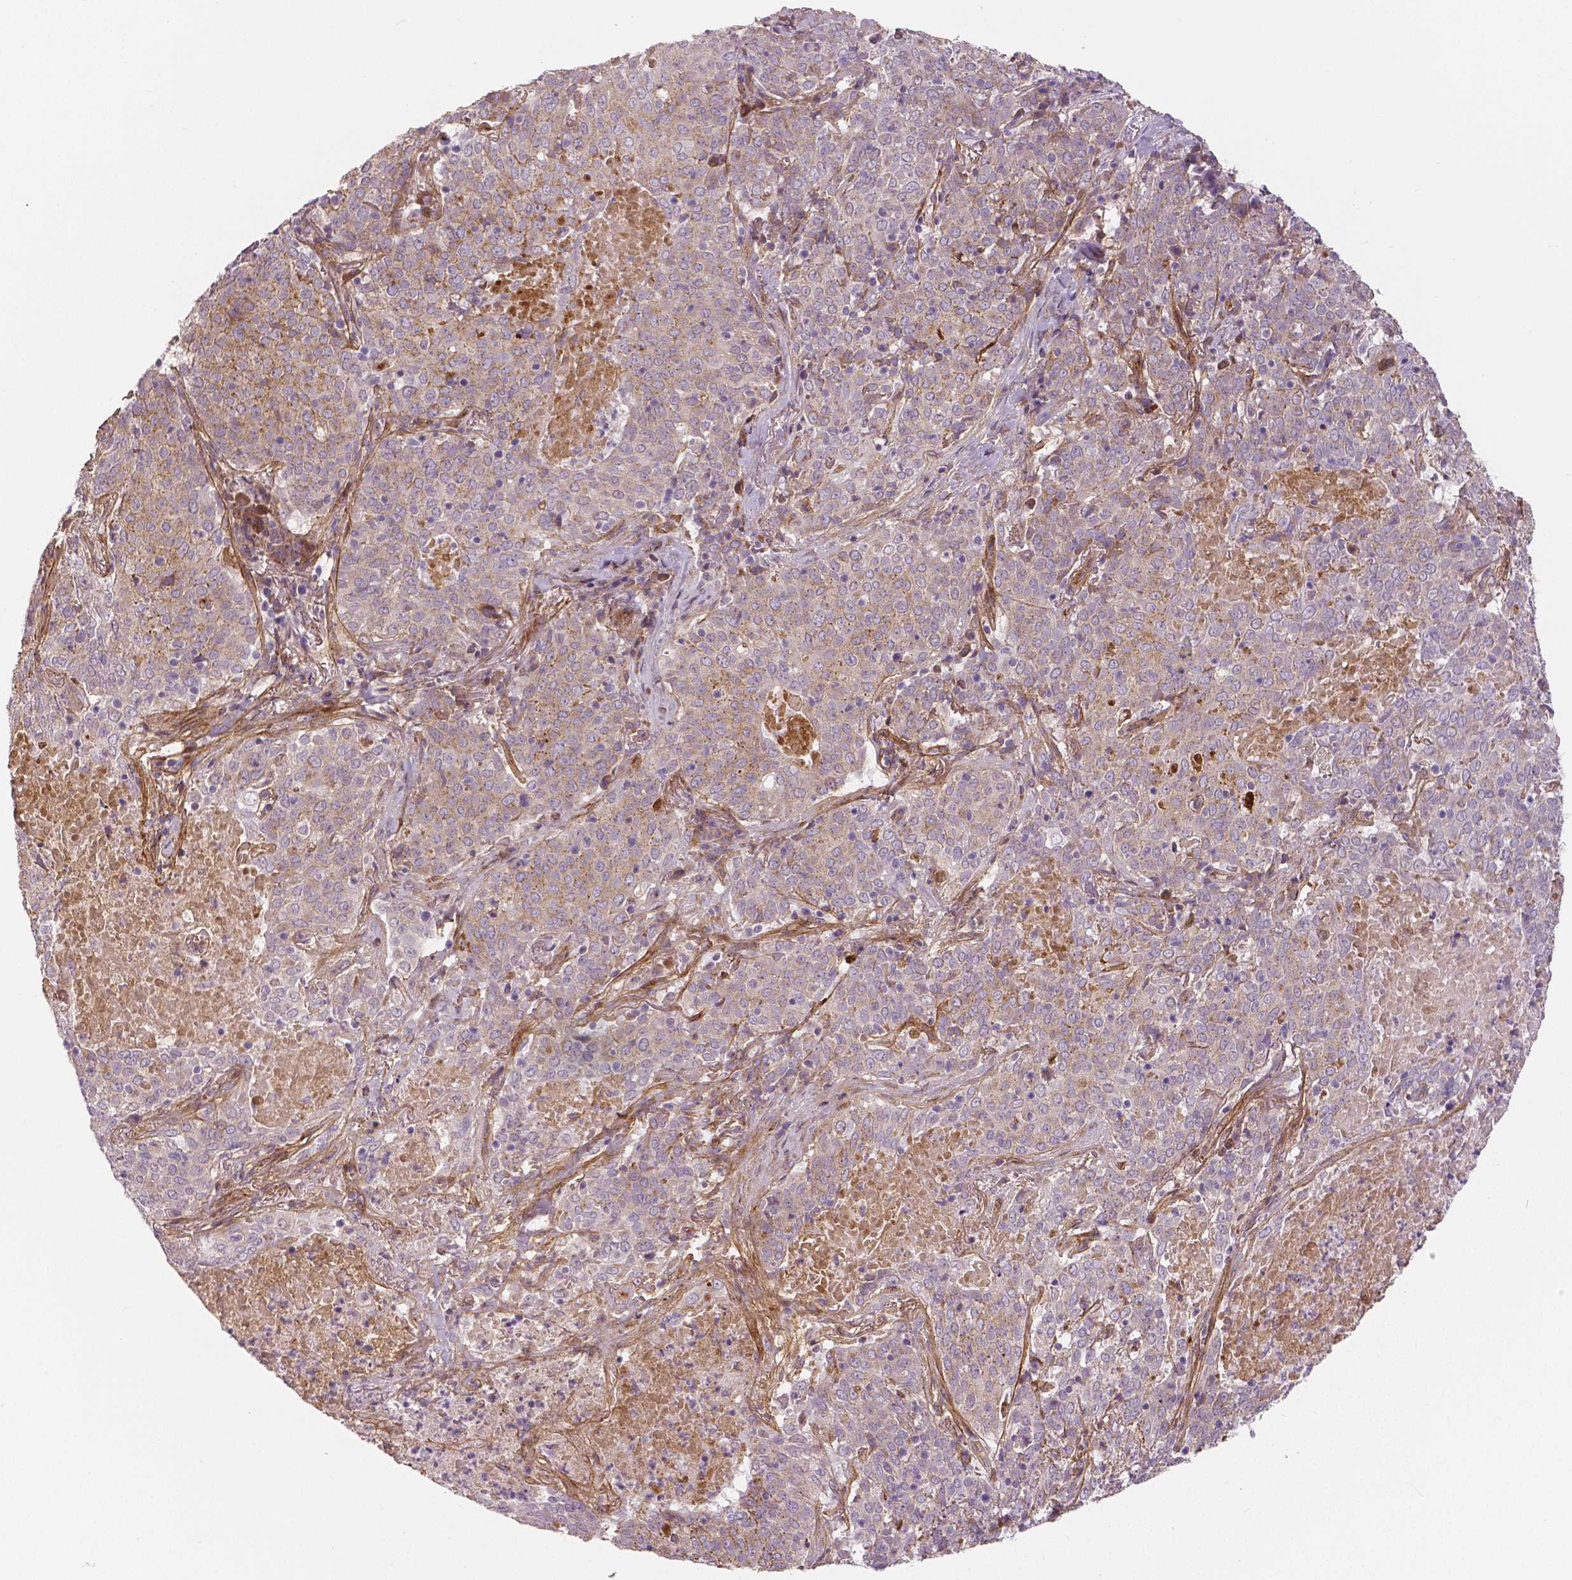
{"staining": {"intensity": "moderate", "quantity": "<25%", "location": "cytoplasmic/membranous"}, "tissue": "lung cancer", "cell_type": "Tumor cells", "image_type": "cancer", "snomed": [{"axis": "morphology", "description": "Squamous cell carcinoma, NOS"}, {"axis": "topography", "description": "Lung"}], "caption": "A micrograph of human squamous cell carcinoma (lung) stained for a protein displays moderate cytoplasmic/membranous brown staining in tumor cells.", "gene": "FLT1", "patient": {"sex": "male", "age": 82}}